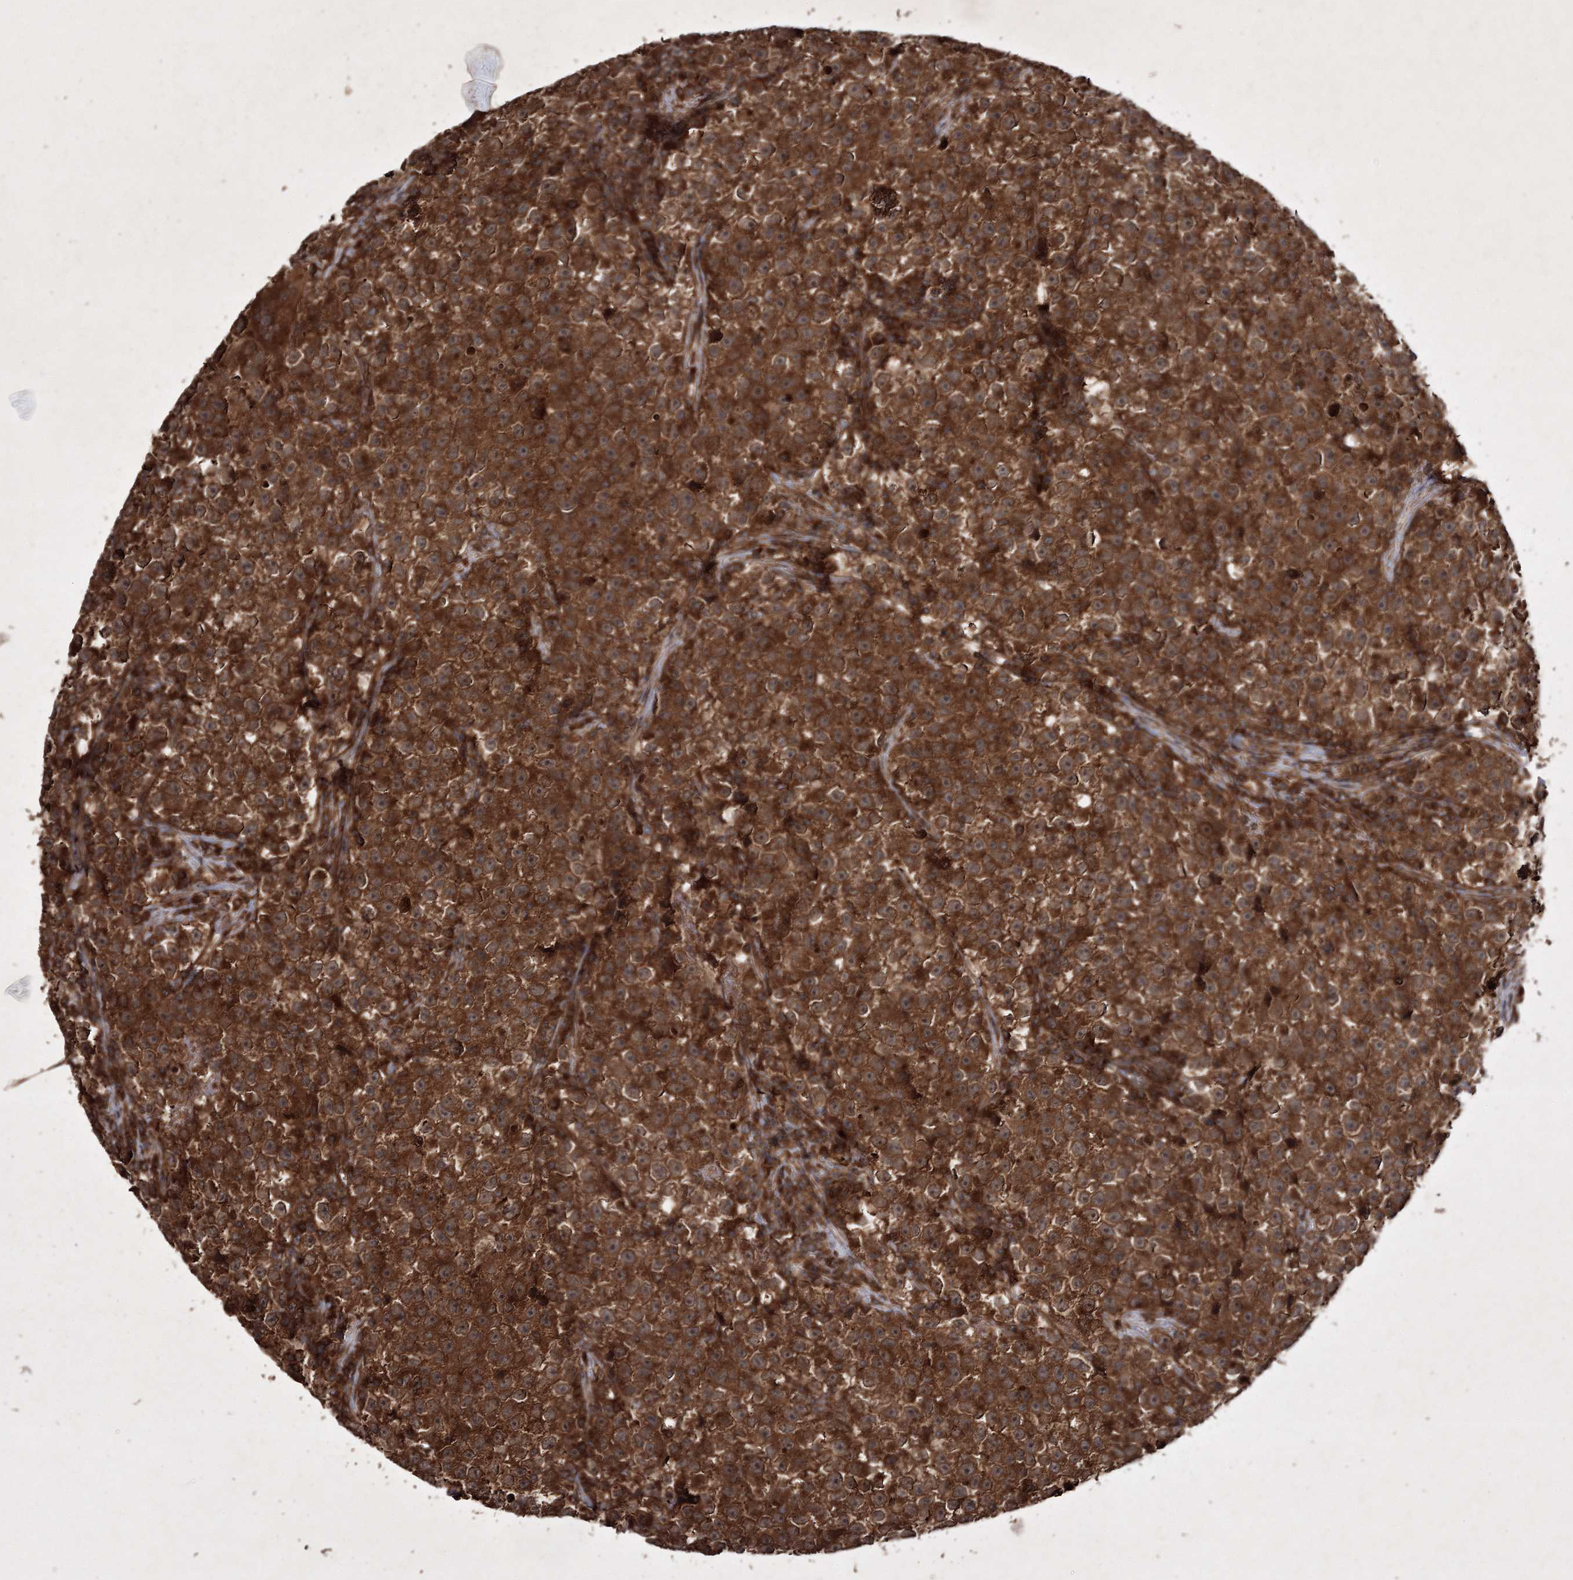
{"staining": {"intensity": "strong", "quantity": ">75%", "location": "cytoplasmic/membranous"}, "tissue": "testis cancer", "cell_type": "Tumor cells", "image_type": "cancer", "snomed": [{"axis": "morphology", "description": "Seminoma, NOS"}, {"axis": "topography", "description": "Testis"}], "caption": "There is high levels of strong cytoplasmic/membranous staining in tumor cells of testis seminoma, as demonstrated by immunohistochemical staining (brown color).", "gene": "DNAJC13", "patient": {"sex": "male", "age": 22}}